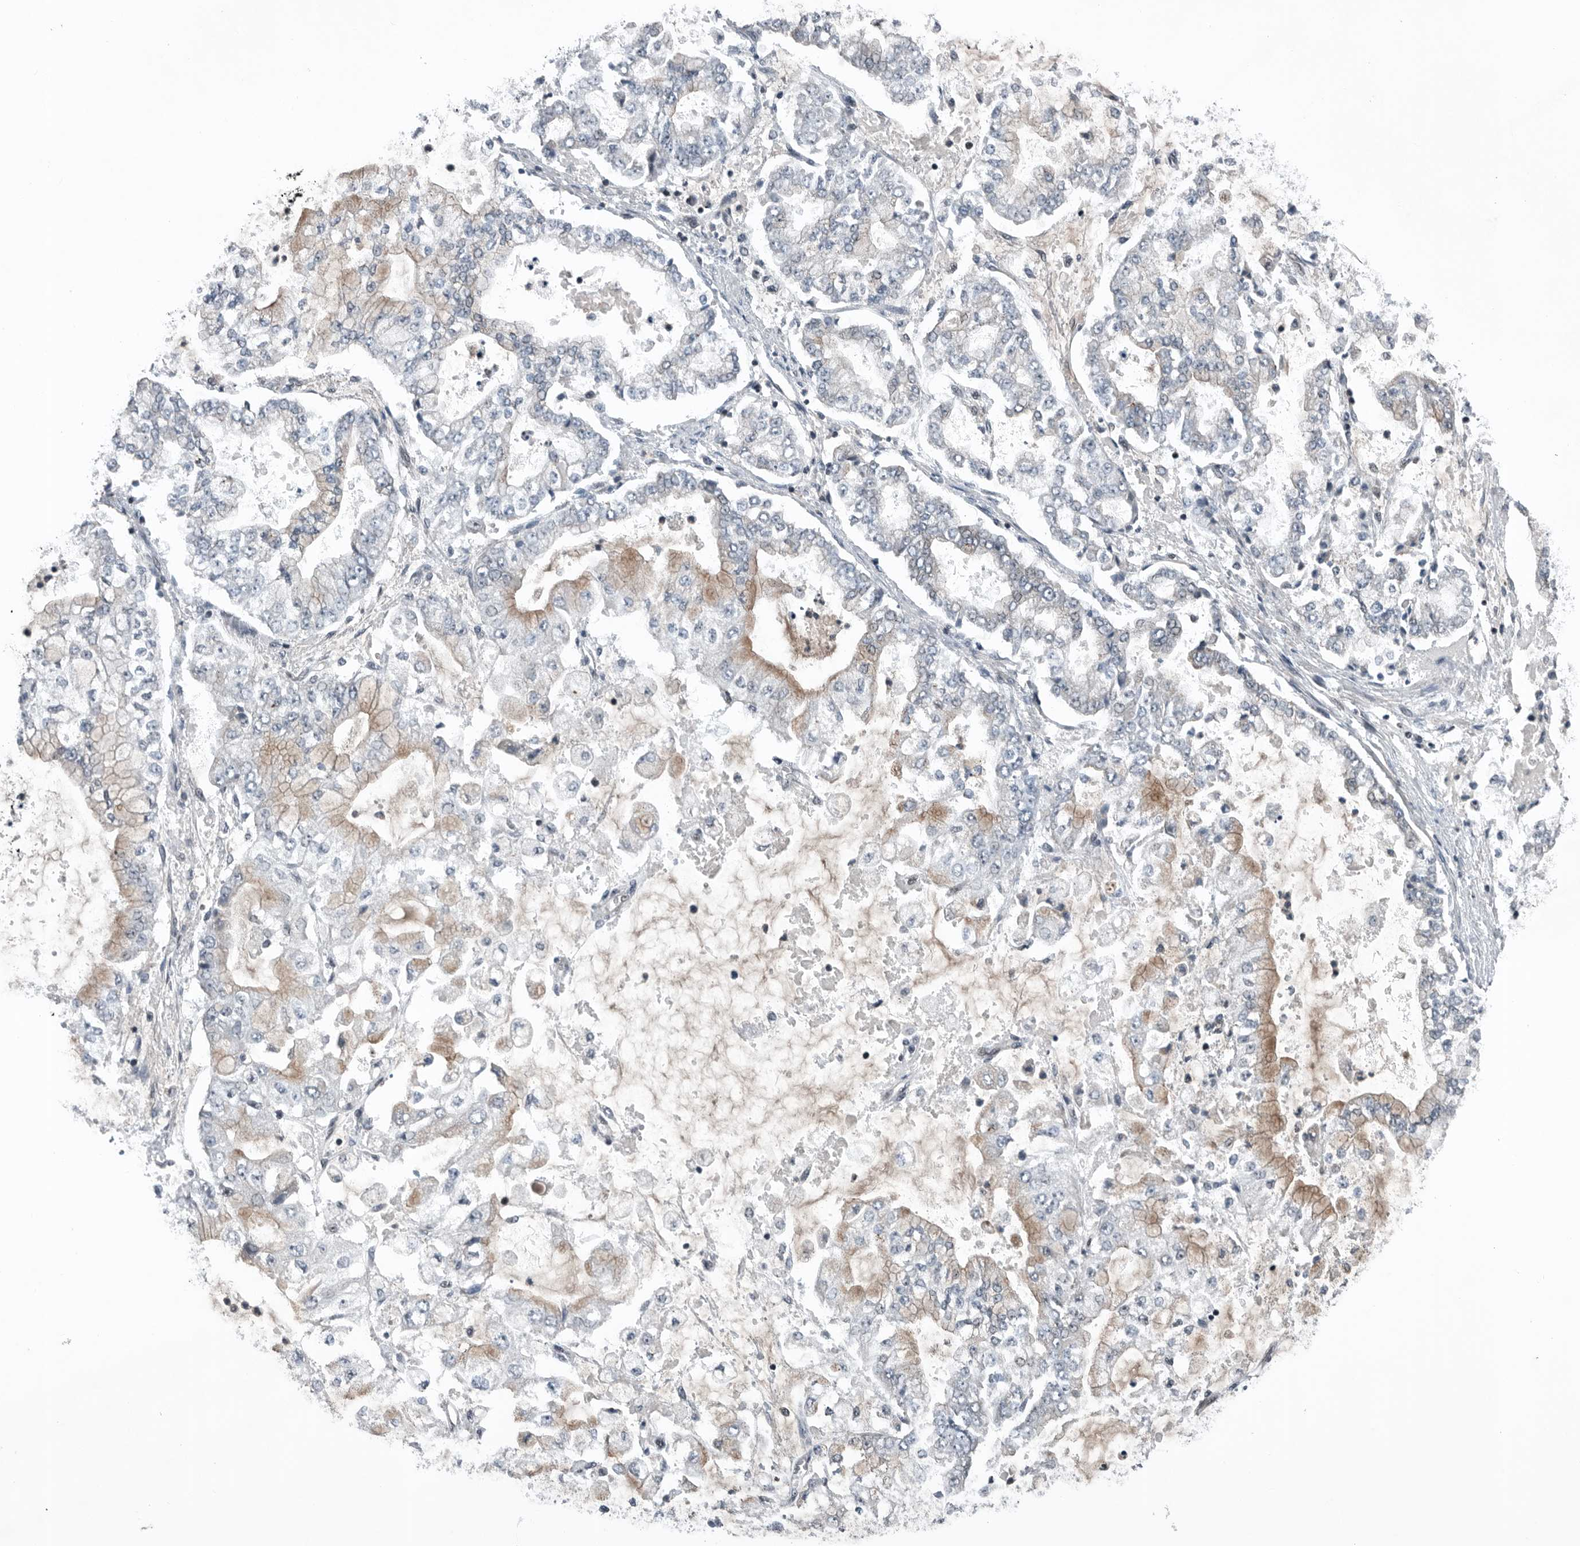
{"staining": {"intensity": "moderate", "quantity": "<25%", "location": "cytoplasmic/membranous"}, "tissue": "stomach cancer", "cell_type": "Tumor cells", "image_type": "cancer", "snomed": [{"axis": "morphology", "description": "Adenocarcinoma, NOS"}, {"axis": "topography", "description": "Stomach"}], "caption": "About <25% of tumor cells in human adenocarcinoma (stomach) show moderate cytoplasmic/membranous protein staining as visualized by brown immunohistochemical staining.", "gene": "SENP7", "patient": {"sex": "male", "age": 76}}